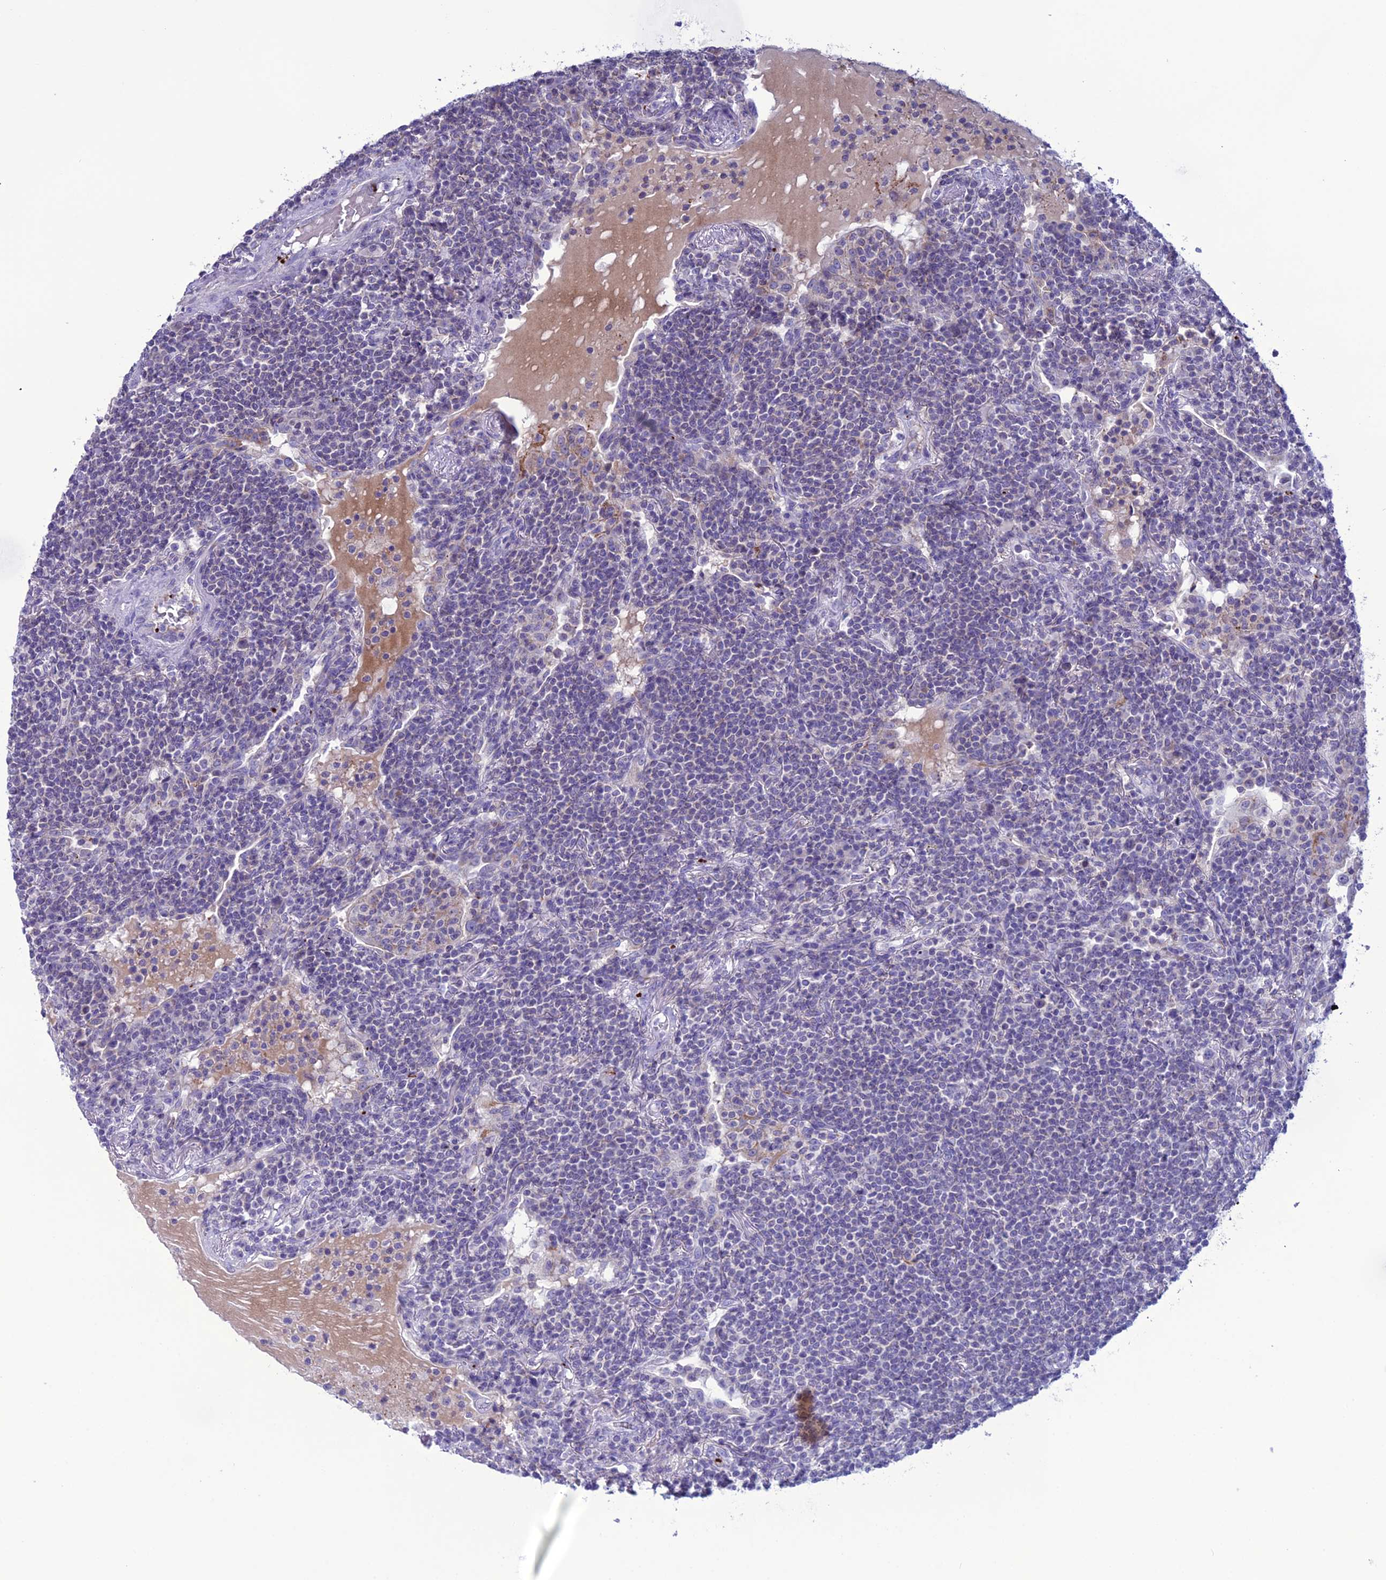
{"staining": {"intensity": "negative", "quantity": "none", "location": "none"}, "tissue": "lymphoma", "cell_type": "Tumor cells", "image_type": "cancer", "snomed": [{"axis": "morphology", "description": "Malignant lymphoma, non-Hodgkin's type, Low grade"}, {"axis": "topography", "description": "Lung"}], "caption": "This is a photomicrograph of IHC staining of lymphoma, which shows no positivity in tumor cells.", "gene": "C21orf140", "patient": {"sex": "female", "age": 71}}